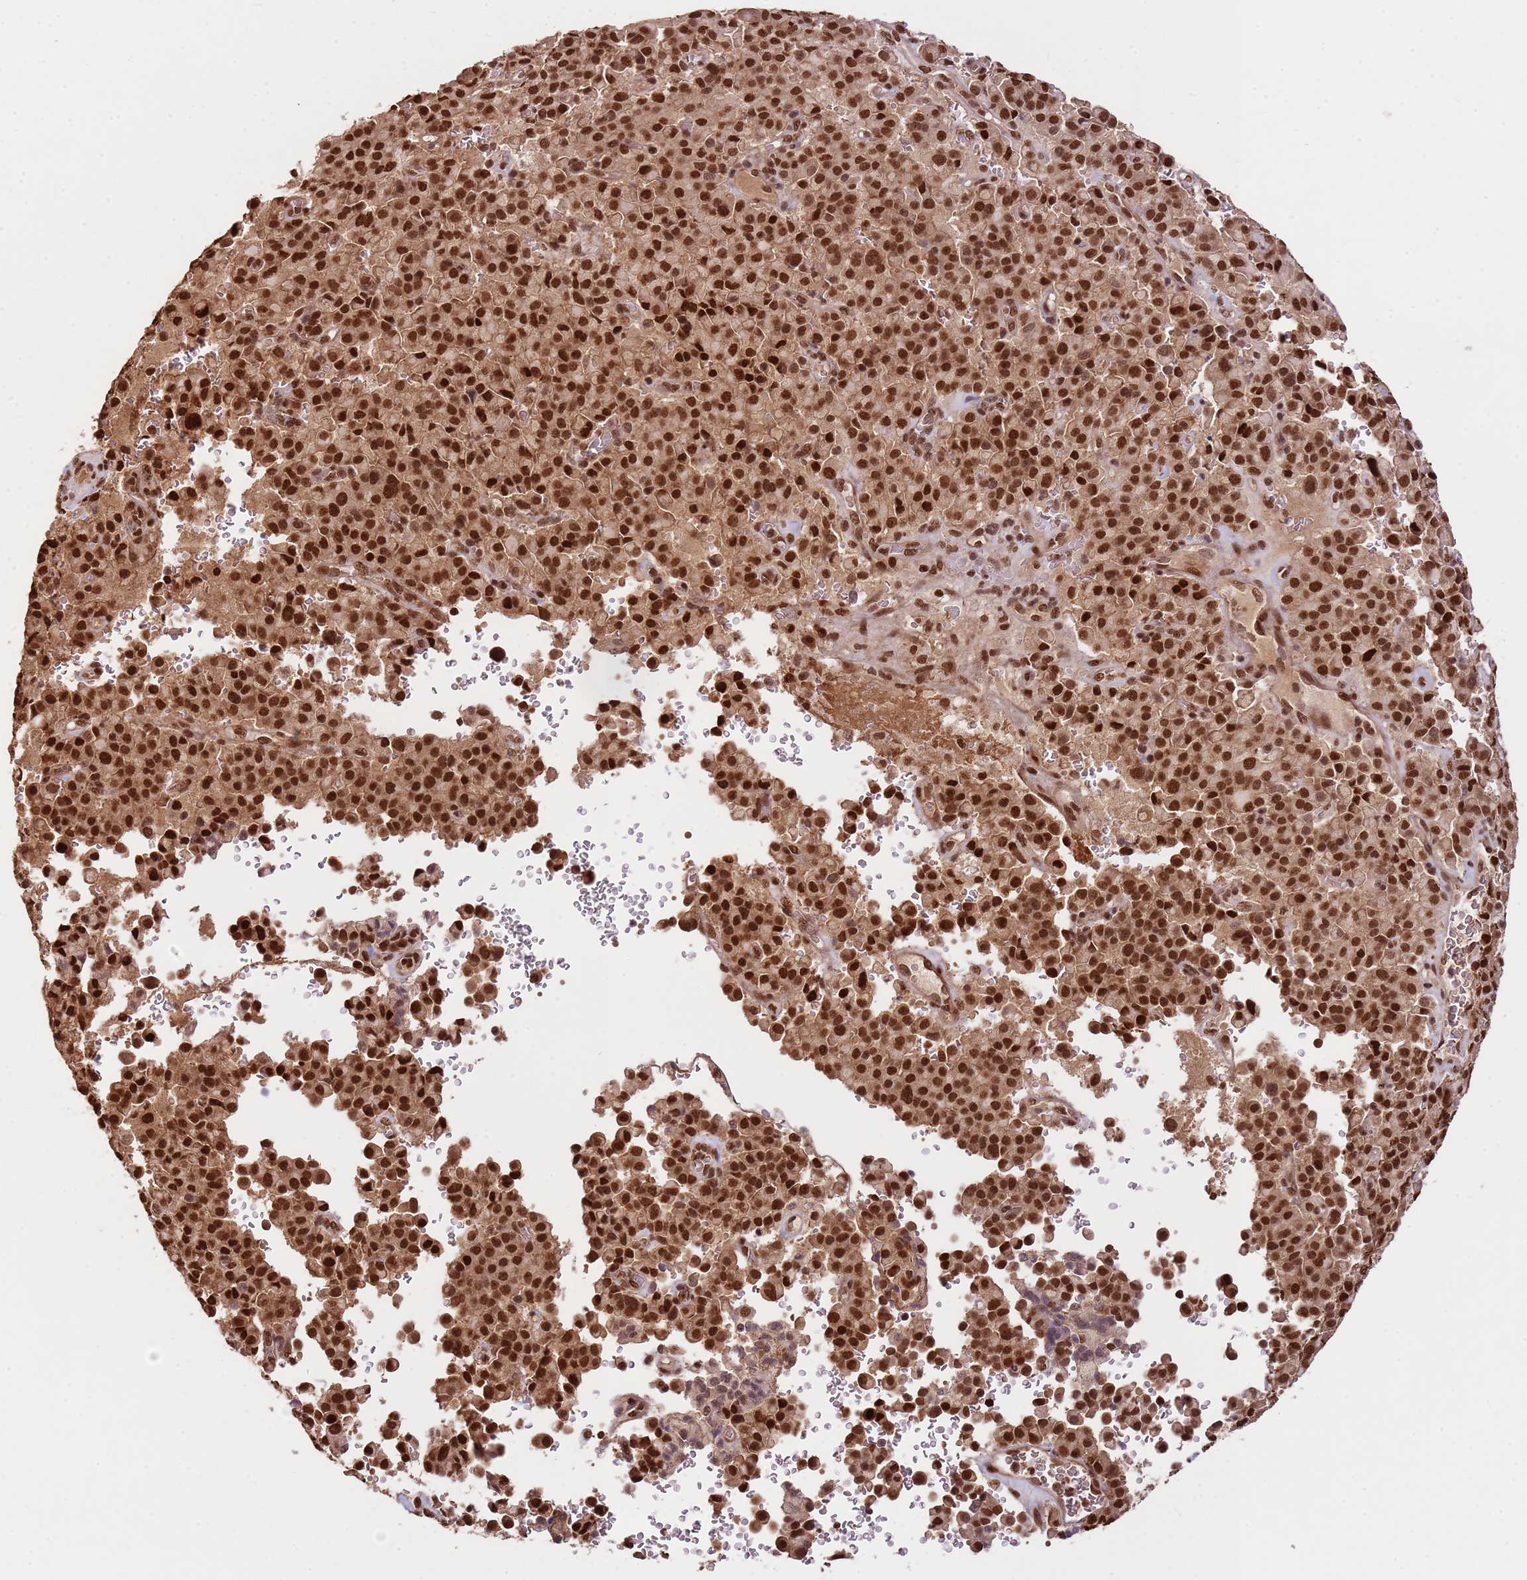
{"staining": {"intensity": "strong", "quantity": ">75%", "location": "nuclear"}, "tissue": "pancreatic cancer", "cell_type": "Tumor cells", "image_type": "cancer", "snomed": [{"axis": "morphology", "description": "Adenocarcinoma, NOS"}, {"axis": "topography", "description": "Pancreas"}], "caption": "Pancreatic cancer stained with IHC demonstrates strong nuclear positivity in about >75% of tumor cells. (Stains: DAB in brown, nuclei in blue, Microscopy: brightfield microscopy at high magnification).", "gene": "ZBTB12", "patient": {"sex": "male", "age": 65}}